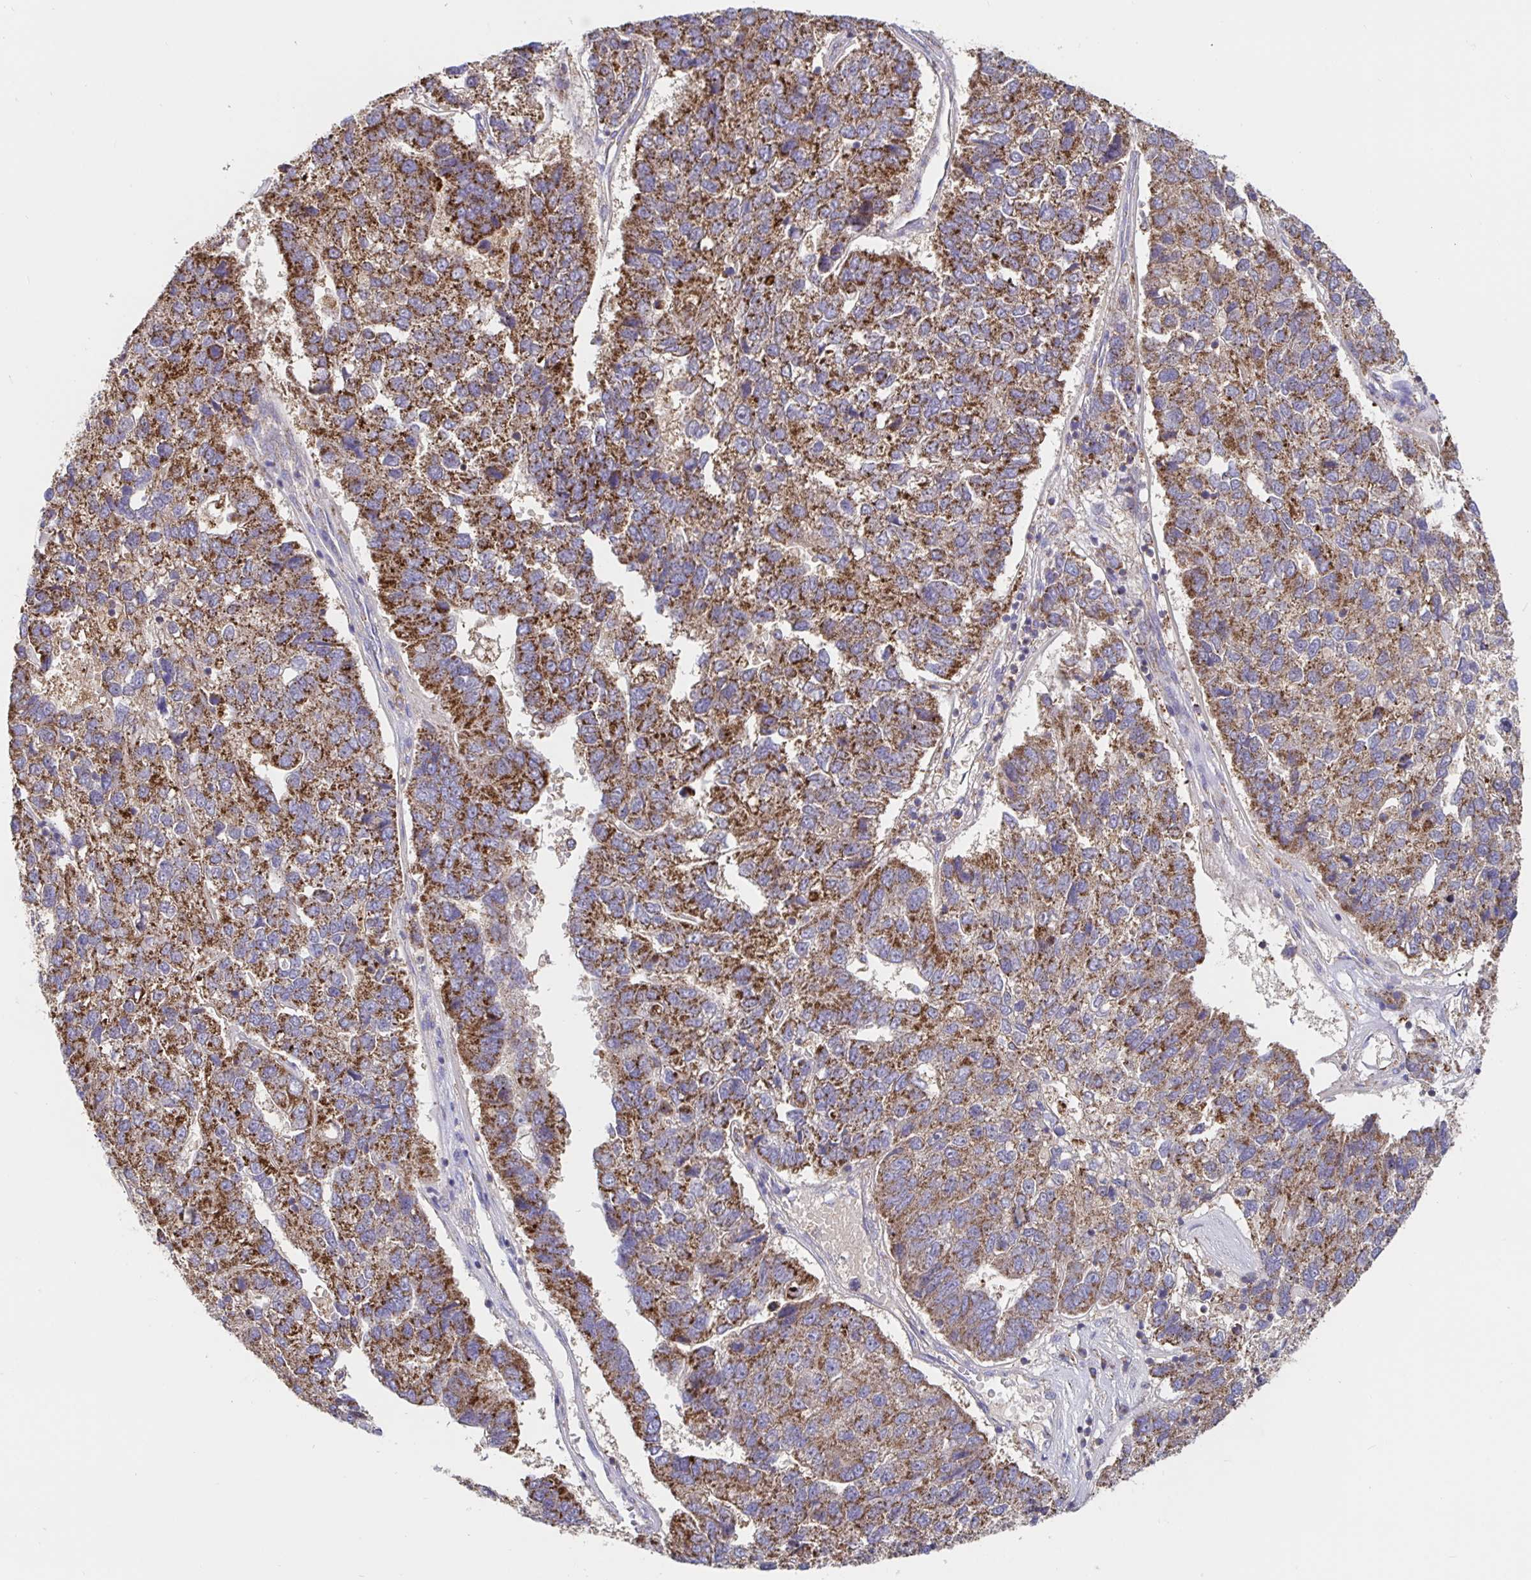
{"staining": {"intensity": "moderate", "quantity": ">75%", "location": "cytoplasmic/membranous"}, "tissue": "pancreatic cancer", "cell_type": "Tumor cells", "image_type": "cancer", "snomed": [{"axis": "morphology", "description": "Adenocarcinoma, NOS"}, {"axis": "topography", "description": "Pancreas"}], "caption": "Protein staining exhibits moderate cytoplasmic/membranous expression in approximately >75% of tumor cells in adenocarcinoma (pancreatic).", "gene": "PRDX3", "patient": {"sex": "female", "age": 61}}